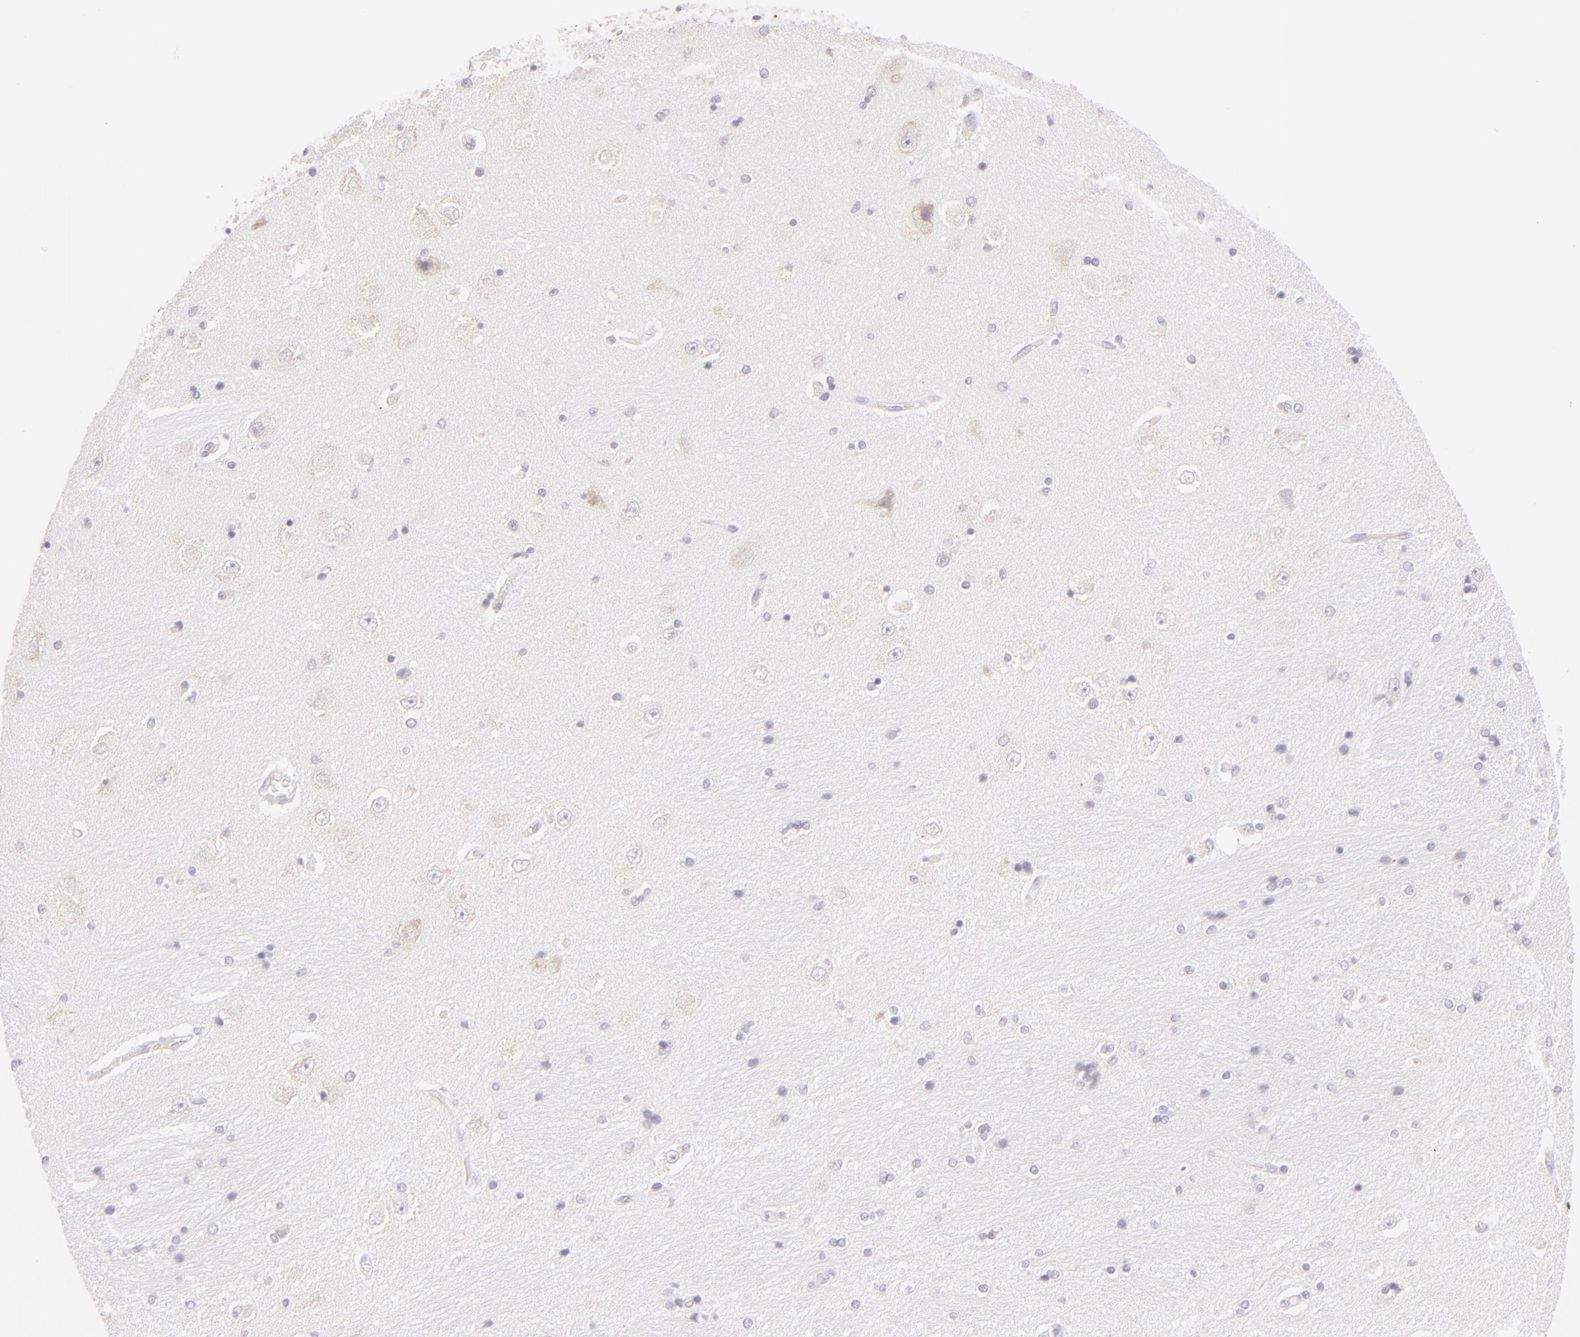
{"staining": {"intensity": "negative", "quantity": "none", "location": "none"}, "tissue": "hippocampus", "cell_type": "Glial cells", "image_type": "normal", "snomed": [{"axis": "morphology", "description": "Normal tissue, NOS"}, {"axis": "topography", "description": "Hippocampus"}], "caption": "A high-resolution histopathology image shows immunohistochemistry (IHC) staining of normal hippocampus, which reveals no significant staining in glial cells.", "gene": "CLDN4", "patient": {"sex": "female", "age": 54}}